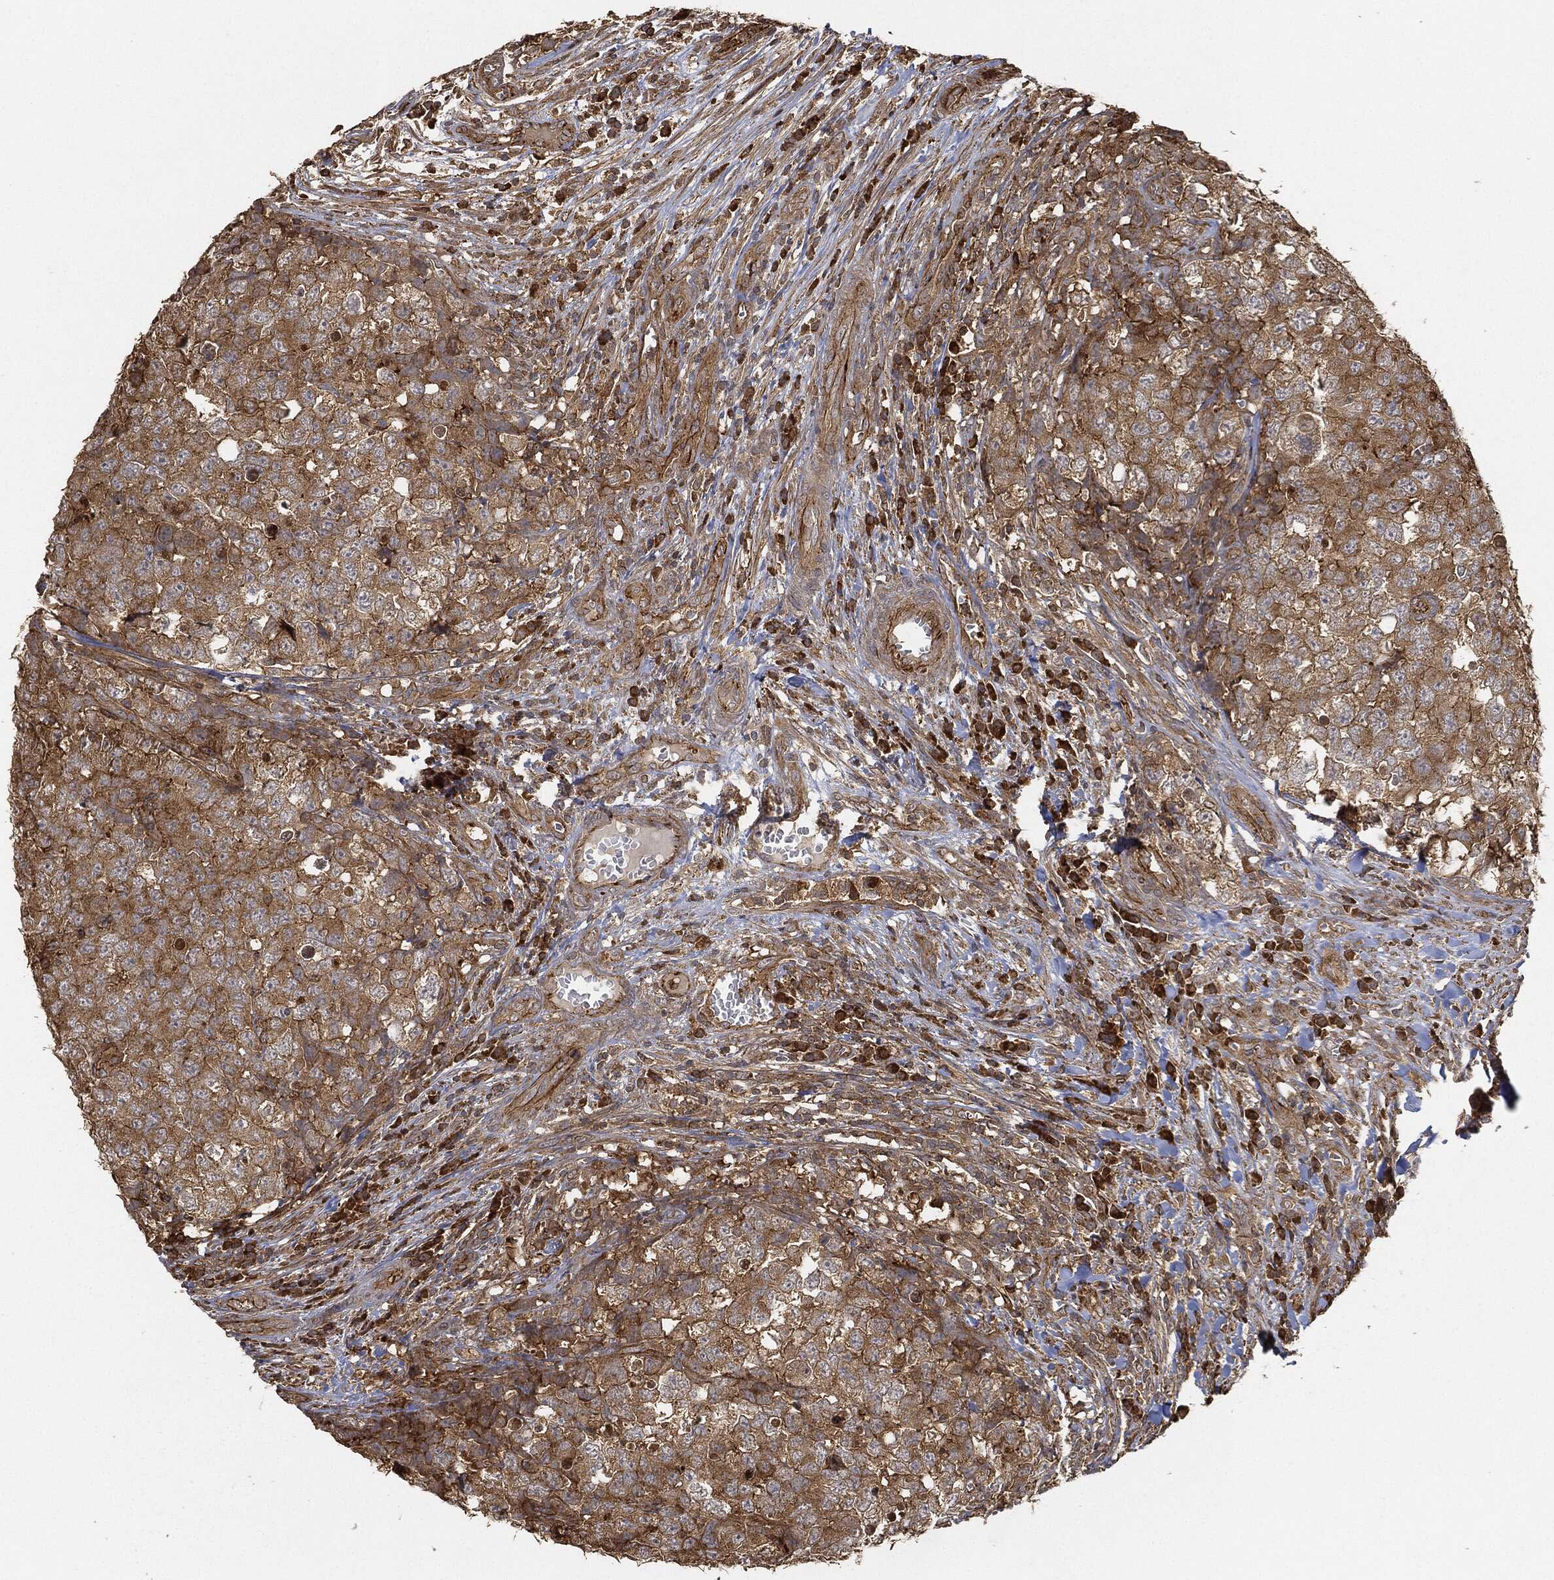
{"staining": {"intensity": "moderate", "quantity": "25%-75%", "location": "cytoplasmic/membranous"}, "tissue": "testis cancer", "cell_type": "Tumor cells", "image_type": "cancer", "snomed": [{"axis": "morphology", "description": "Carcinoma, Embryonal, NOS"}, {"axis": "topography", "description": "Testis"}], "caption": "The photomicrograph demonstrates immunohistochemical staining of testis cancer. There is moderate cytoplasmic/membranous positivity is appreciated in approximately 25%-75% of tumor cells. The staining was performed using DAB, with brown indicating positive protein expression. Nuclei are stained blue with hematoxylin.", "gene": "TPT1", "patient": {"sex": "male", "age": 23}}